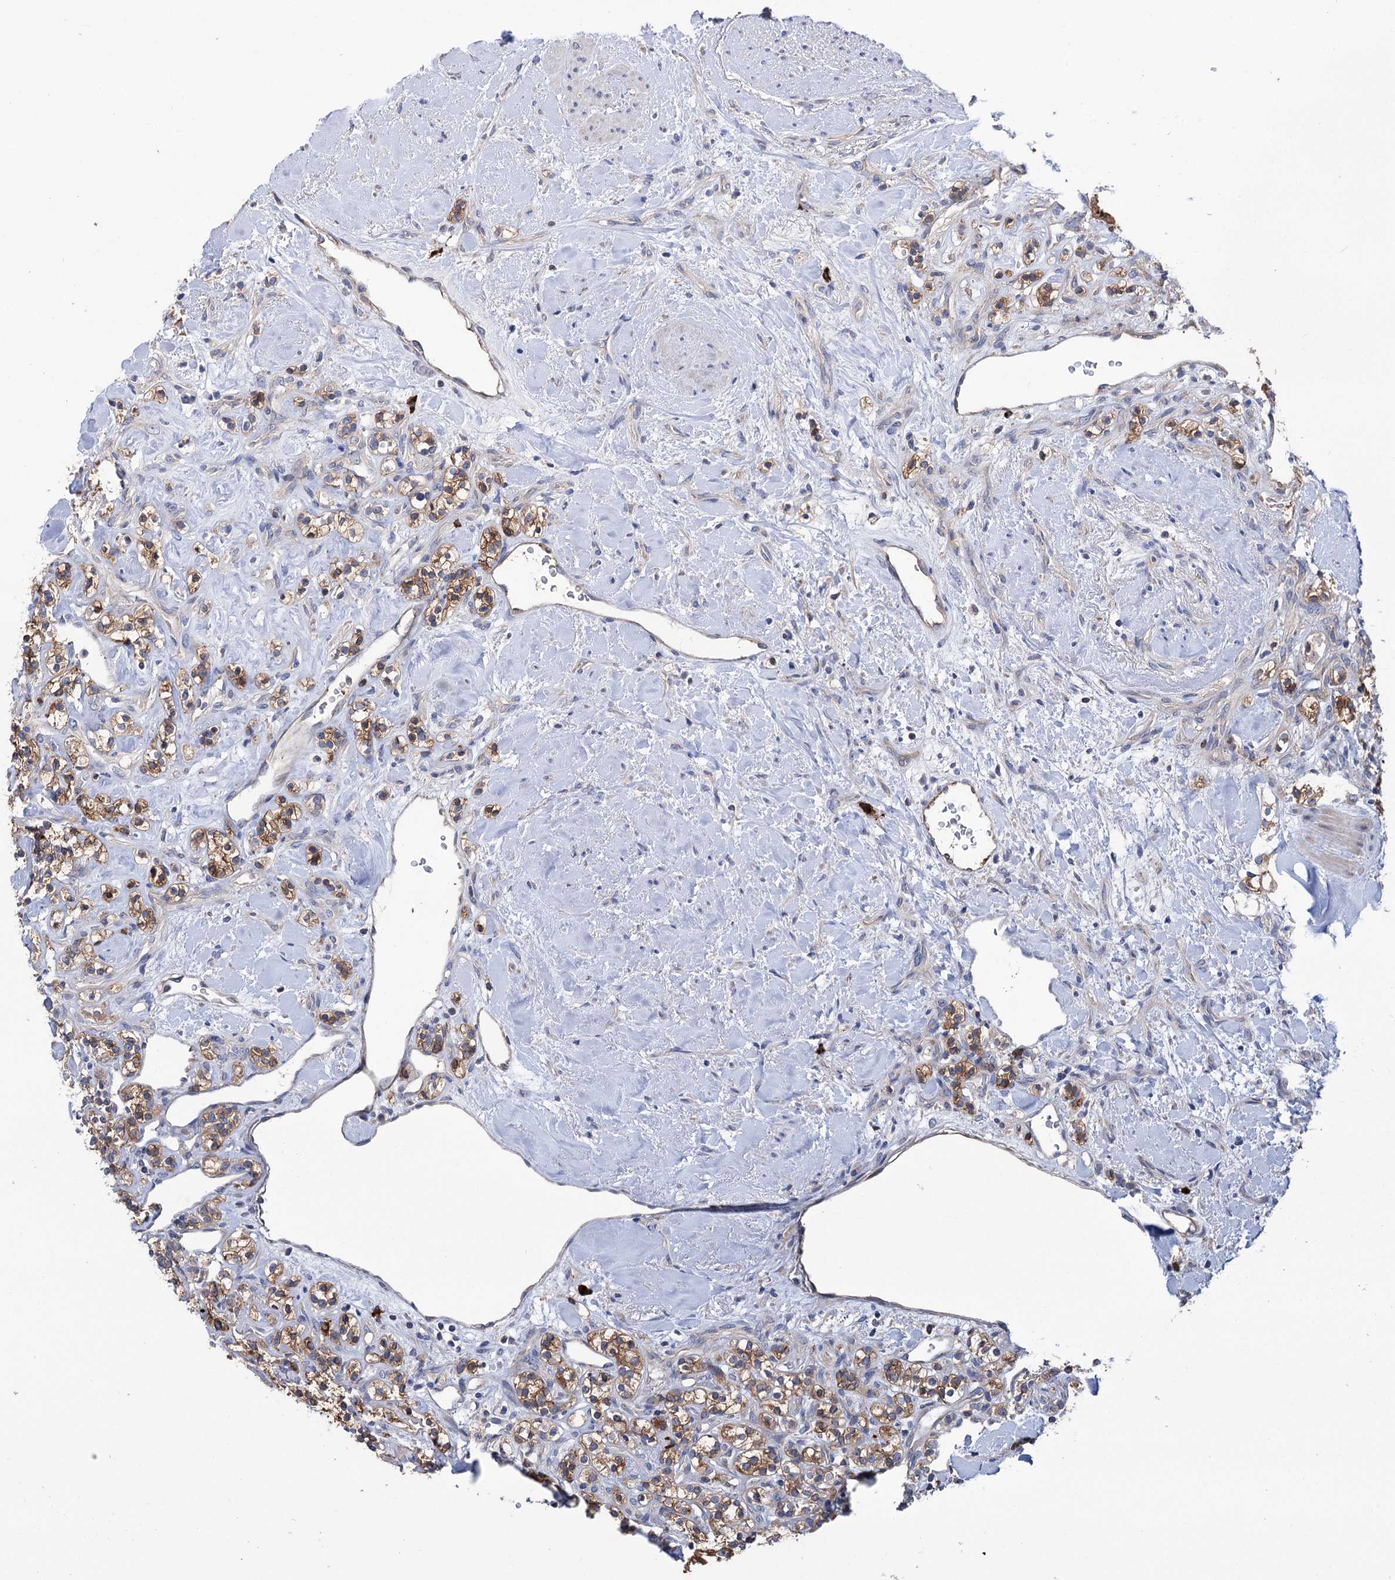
{"staining": {"intensity": "moderate", "quantity": ">75%", "location": "cytoplasmic/membranous"}, "tissue": "renal cancer", "cell_type": "Tumor cells", "image_type": "cancer", "snomed": [{"axis": "morphology", "description": "Adenocarcinoma, NOS"}, {"axis": "topography", "description": "Kidney"}], "caption": "Tumor cells display medium levels of moderate cytoplasmic/membranous staining in about >75% of cells in human renal adenocarcinoma.", "gene": "BBS4", "patient": {"sex": "male", "age": 77}}